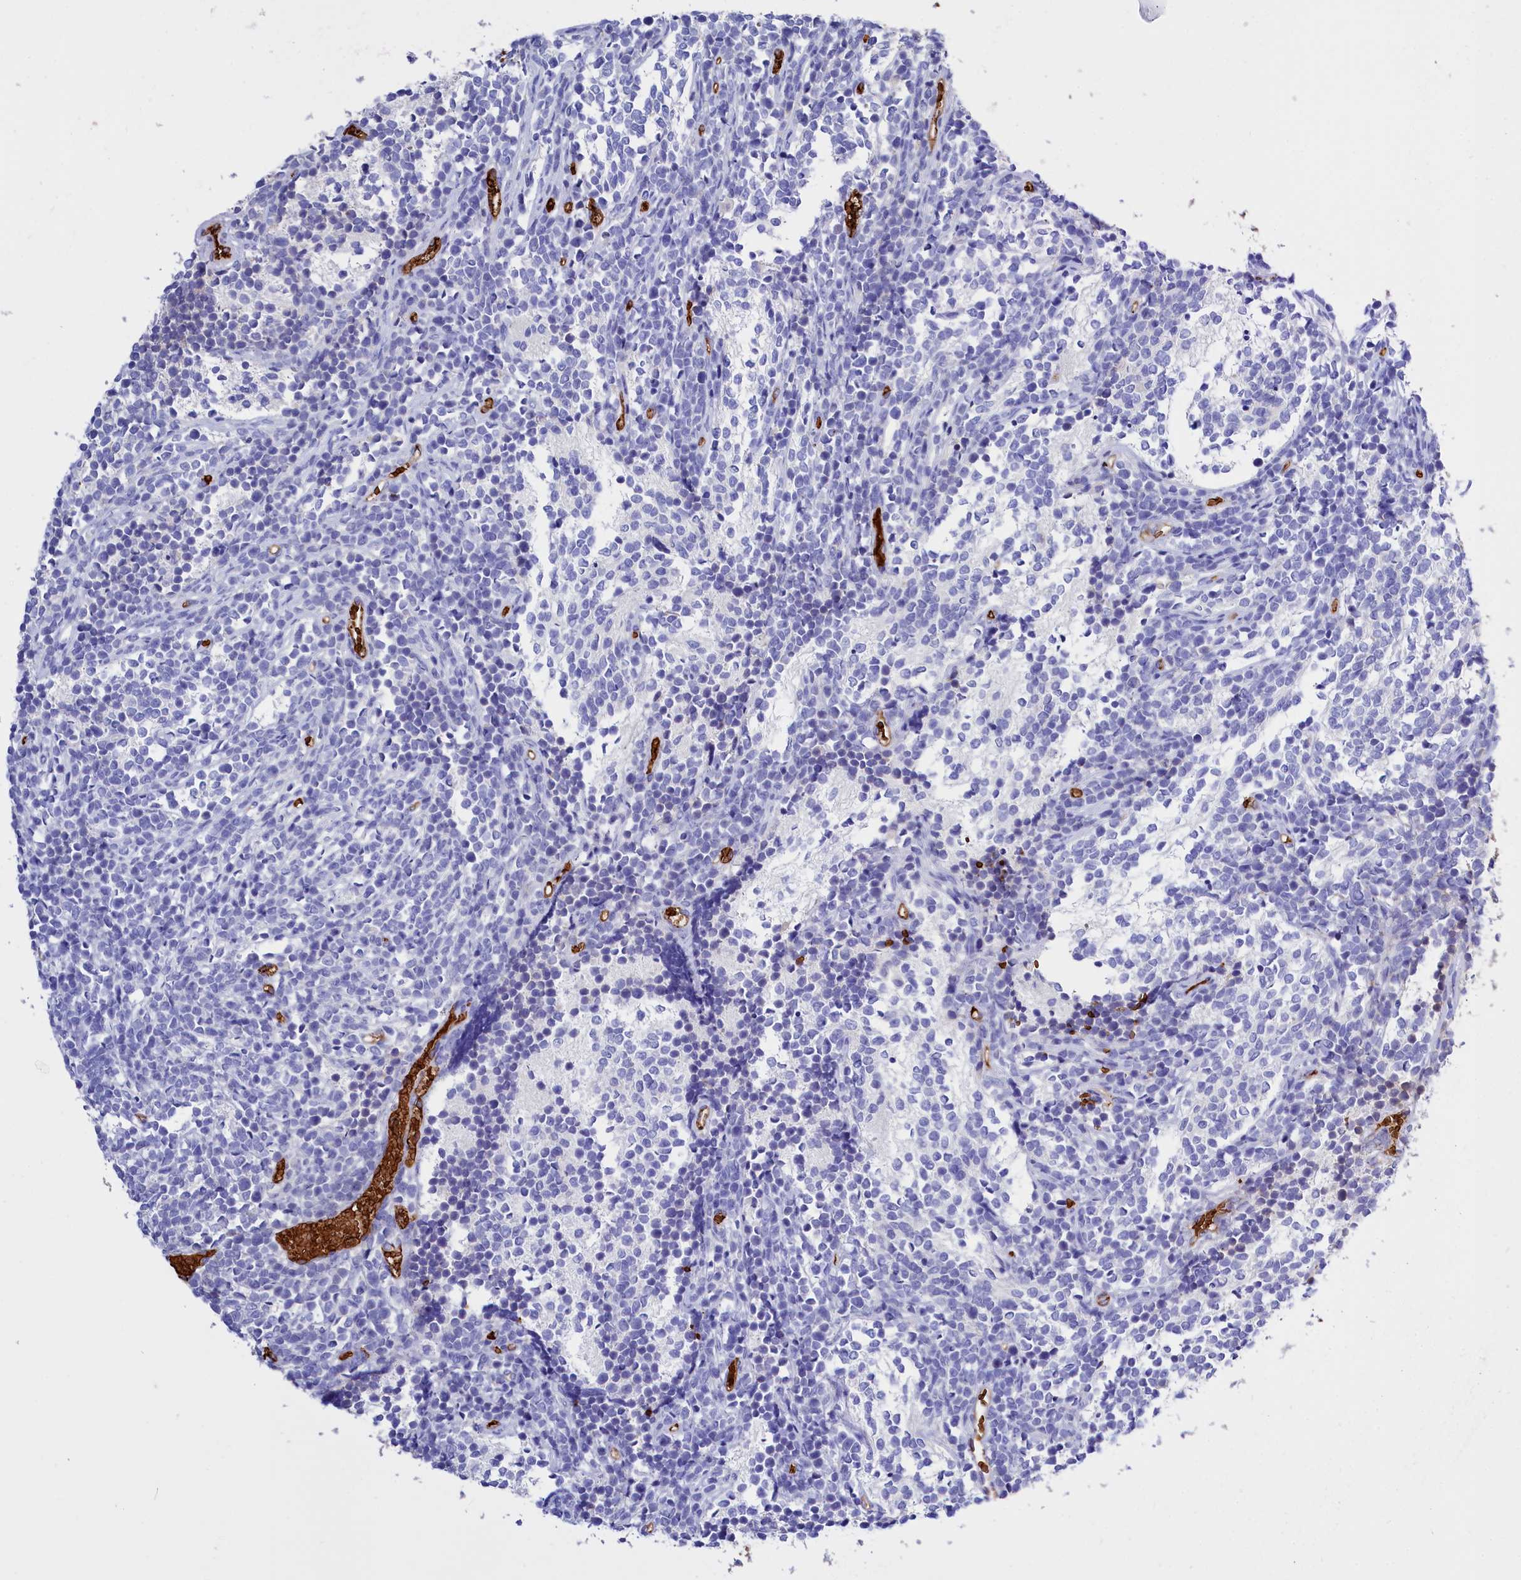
{"staining": {"intensity": "negative", "quantity": "none", "location": "none"}, "tissue": "glioma", "cell_type": "Tumor cells", "image_type": "cancer", "snomed": [{"axis": "morphology", "description": "Glioma, malignant, Low grade"}, {"axis": "topography", "description": "Brain"}], "caption": "There is no significant staining in tumor cells of low-grade glioma (malignant). (Stains: DAB immunohistochemistry with hematoxylin counter stain, Microscopy: brightfield microscopy at high magnification).", "gene": "RPUSD3", "patient": {"sex": "female", "age": 1}}